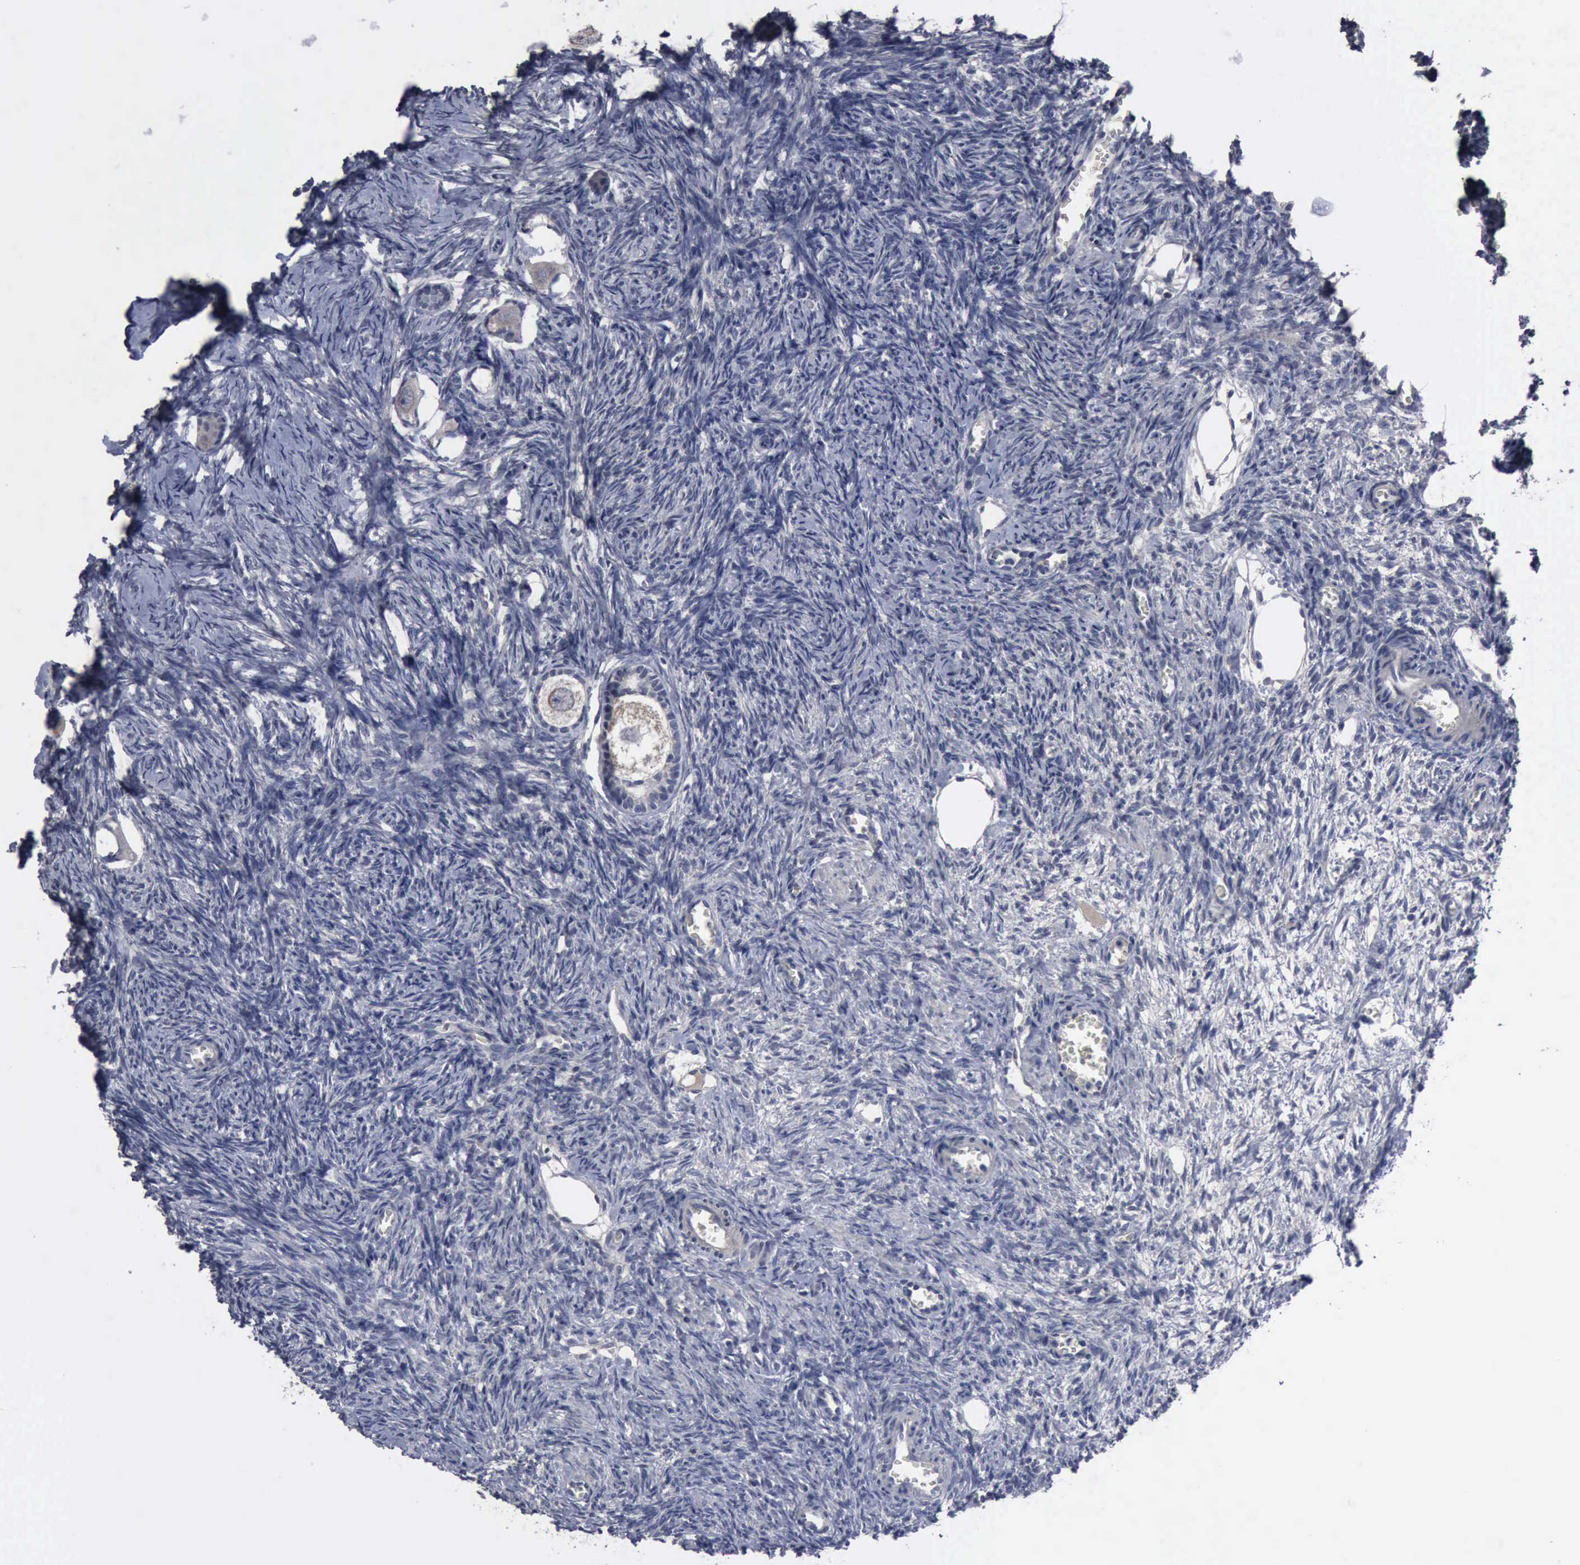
{"staining": {"intensity": "negative", "quantity": "none", "location": "none"}, "tissue": "ovary", "cell_type": "Follicle cells", "image_type": "normal", "snomed": [{"axis": "morphology", "description": "Normal tissue, NOS"}, {"axis": "topography", "description": "Ovary"}], "caption": "A high-resolution micrograph shows IHC staining of benign ovary, which shows no significant positivity in follicle cells. (Immunohistochemistry, brightfield microscopy, high magnification).", "gene": "MYO18B", "patient": {"sex": "female", "age": 27}}